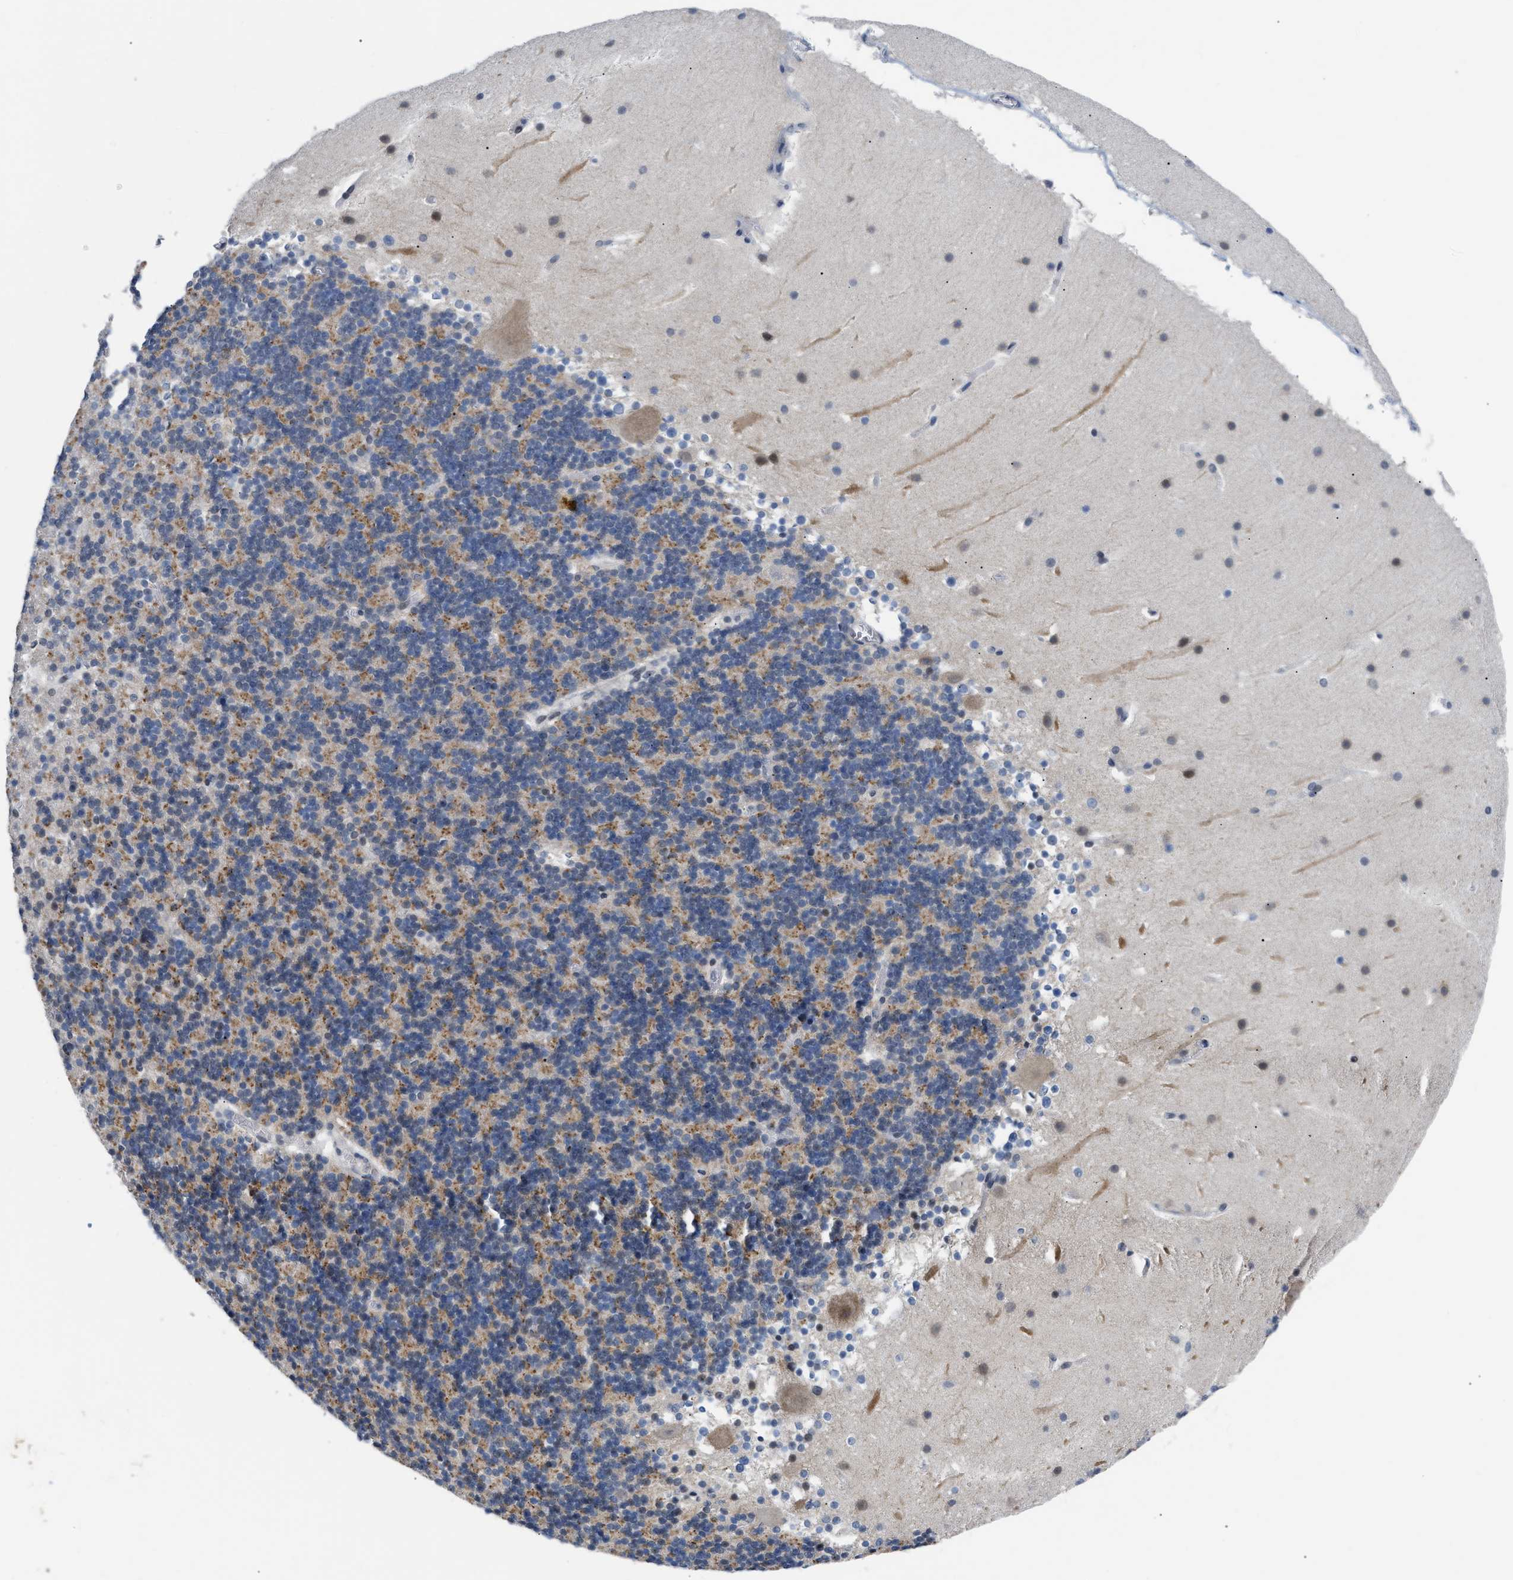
{"staining": {"intensity": "moderate", "quantity": "25%-75%", "location": "cytoplasmic/membranous"}, "tissue": "cerebellum", "cell_type": "Cells in granular layer", "image_type": "normal", "snomed": [{"axis": "morphology", "description": "Normal tissue, NOS"}, {"axis": "topography", "description": "Cerebellum"}], "caption": "An immunohistochemistry (IHC) photomicrograph of benign tissue is shown. Protein staining in brown labels moderate cytoplasmic/membranous positivity in cerebellum within cells in granular layer. (DAB IHC, brown staining for protein, blue staining for nuclei).", "gene": "TXNRD3", "patient": {"sex": "male", "age": 45}}